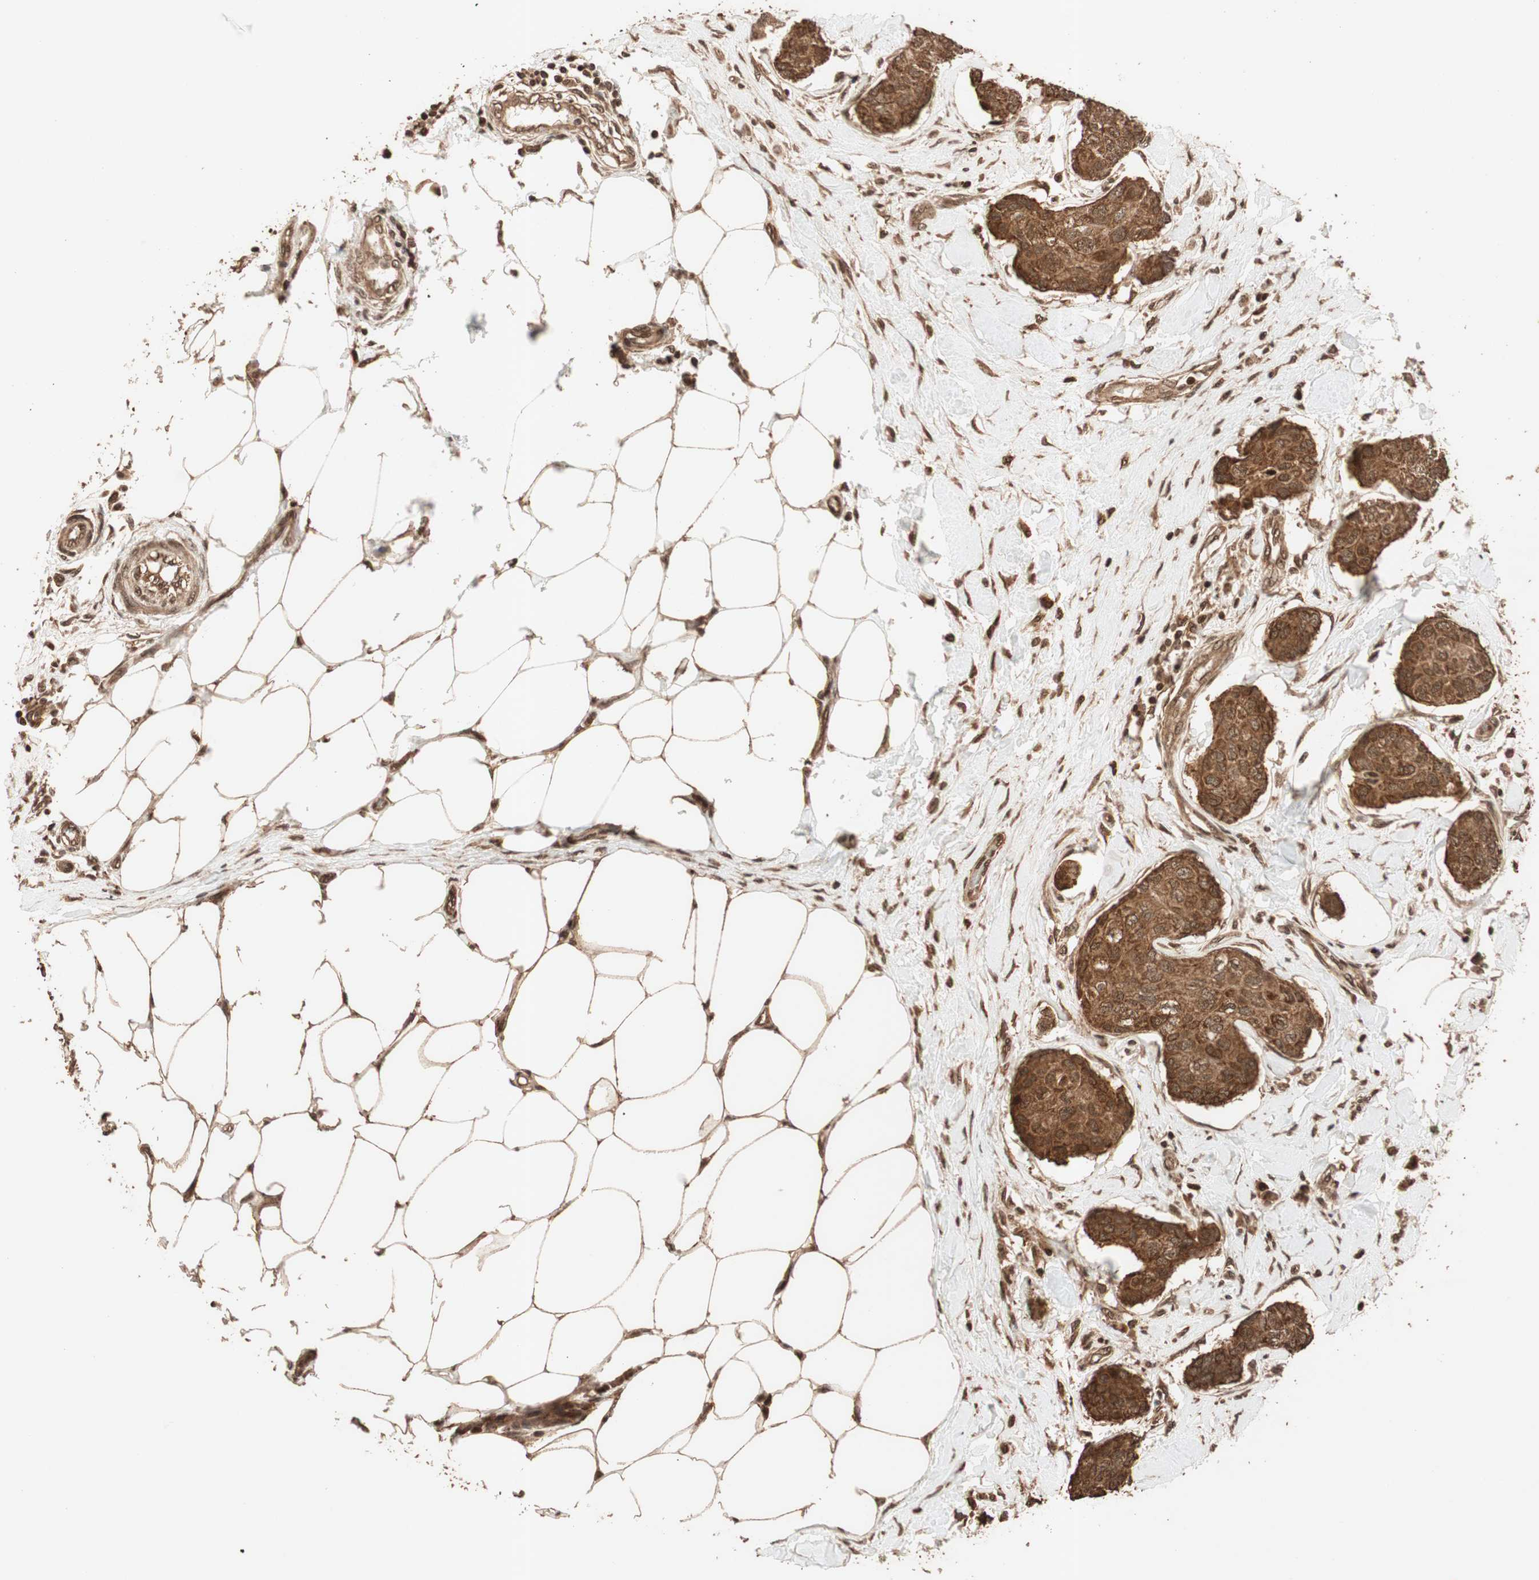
{"staining": {"intensity": "strong", "quantity": ">75%", "location": "cytoplasmic/membranous"}, "tissue": "breast cancer", "cell_type": "Tumor cells", "image_type": "cancer", "snomed": [{"axis": "morphology", "description": "Duct carcinoma"}, {"axis": "topography", "description": "Breast"}], "caption": "About >75% of tumor cells in human breast cancer (intraductal carcinoma) demonstrate strong cytoplasmic/membranous protein positivity as visualized by brown immunohistochemical staining.", "gene": "ALKBH5", "patient": {"sex": "female", "age": 80}}